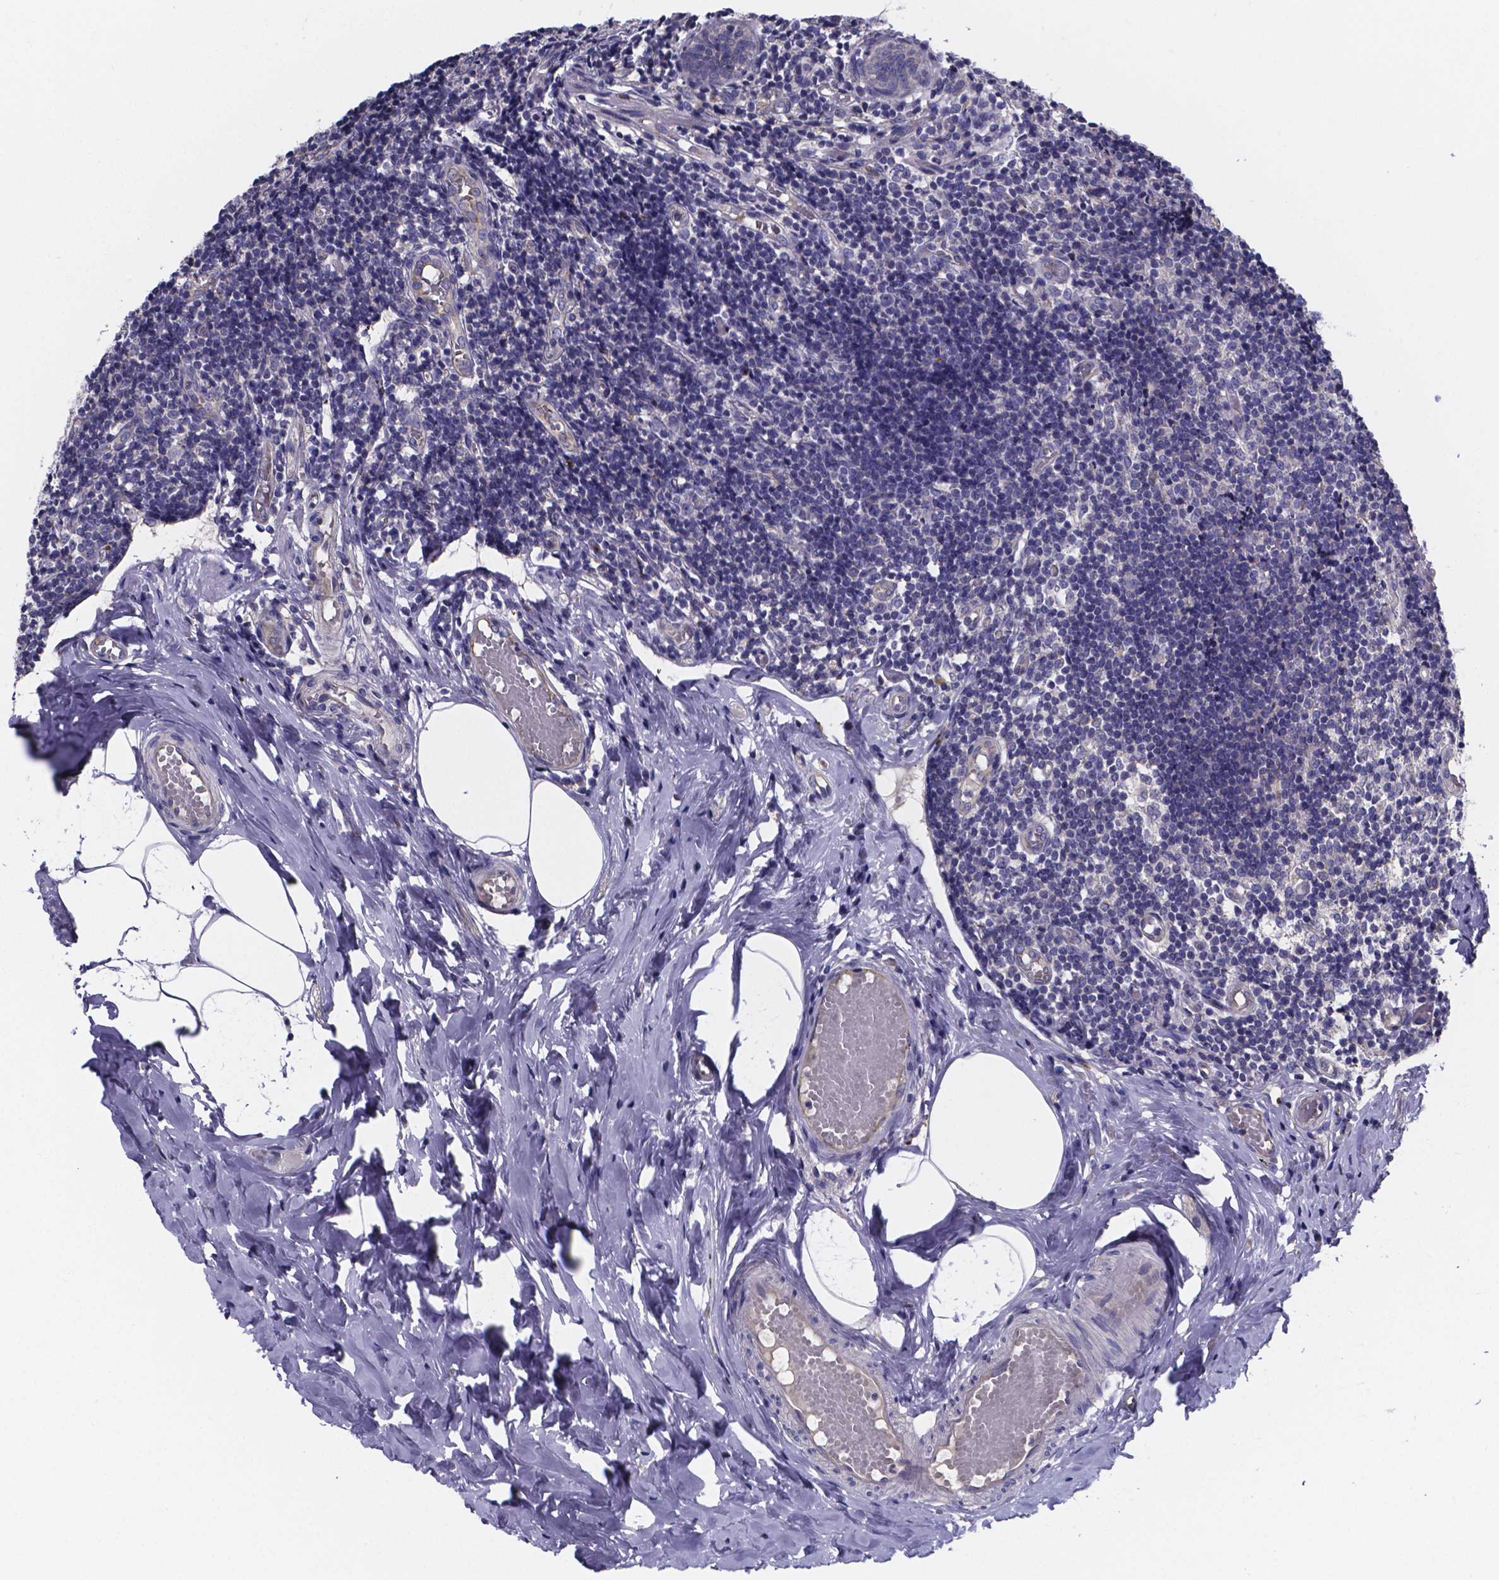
{"staining": {"intensity": "negative", "quantity": "none", "location": "none"}, "tissue": "appendix", "cell_type": "Glandular cells", "image_type": "normal", "snomed": [{"axis": "morphology", "description": "Normal tissue, NOS"}, {"axis": "topography", "description": "Appendix"}], "caption": "This is a micrograph of immunohistochemistry (IHC) staining of benign appendix, which shows no positivity in glandular cells.", "gene": "SFRP4", "patient": {"sex": "female", "age": 32}}